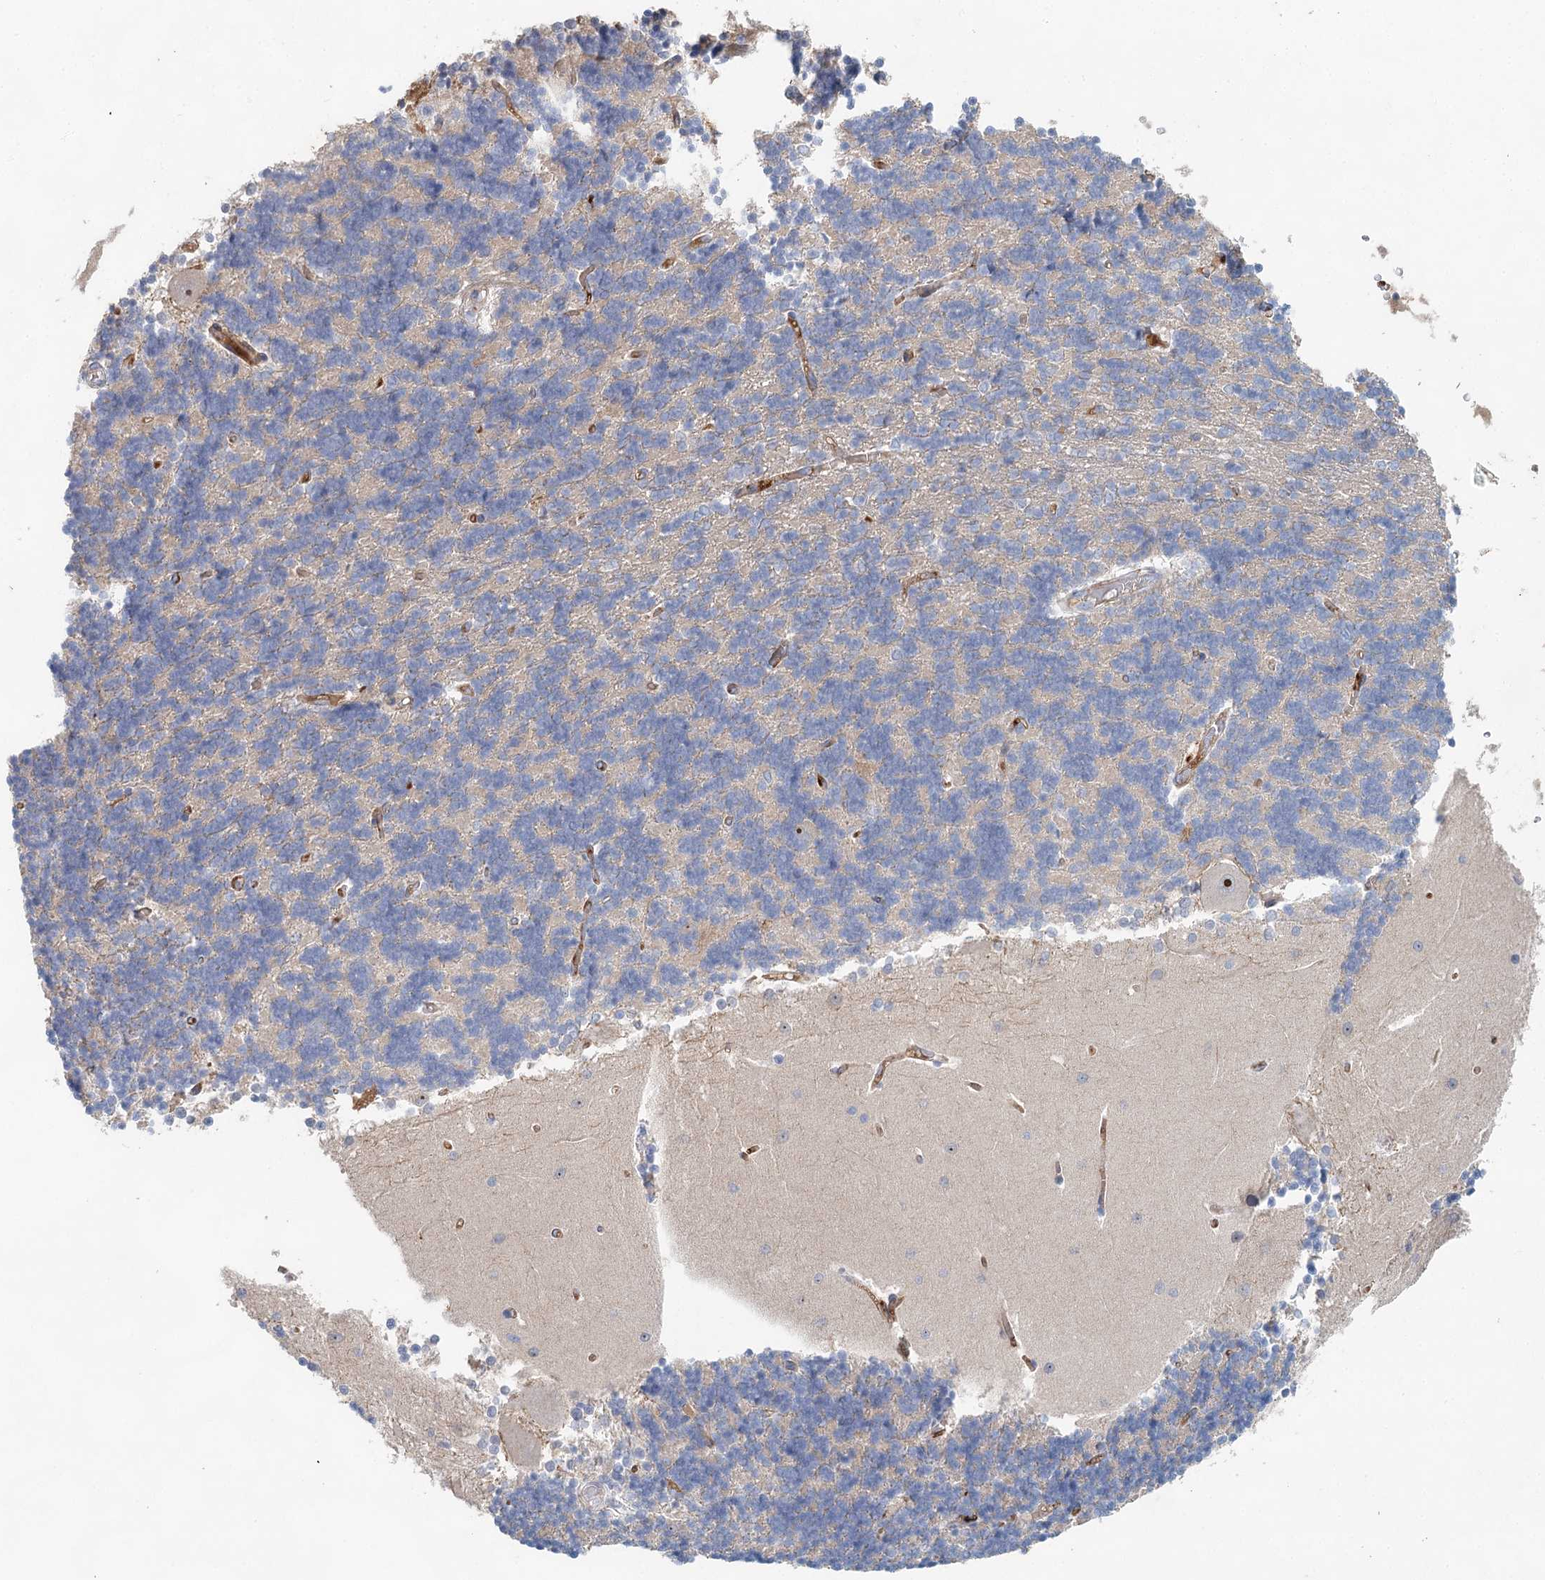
{"staining": {"intensity": "negative", "quantity": "none", "location": "none"}, "tissue": "cerebellum", "cell_type": "Cells in granular layer", "image_type": "normal", "snomed": [{"axis": "morphology", "description": "Normal tissue, NOS"}, {"axis": "topography", "description": "Cerebellum"}], "caption": "This micrograph is of benign cerebellum stained with immunohistochemistry (IHC) to label a protein in brown with the nuclei are counter-stained blue. There is no positivity in cells in granular layer.", "gene": "SLC19A3", "patient": {"sex": "male", "age": 37}}